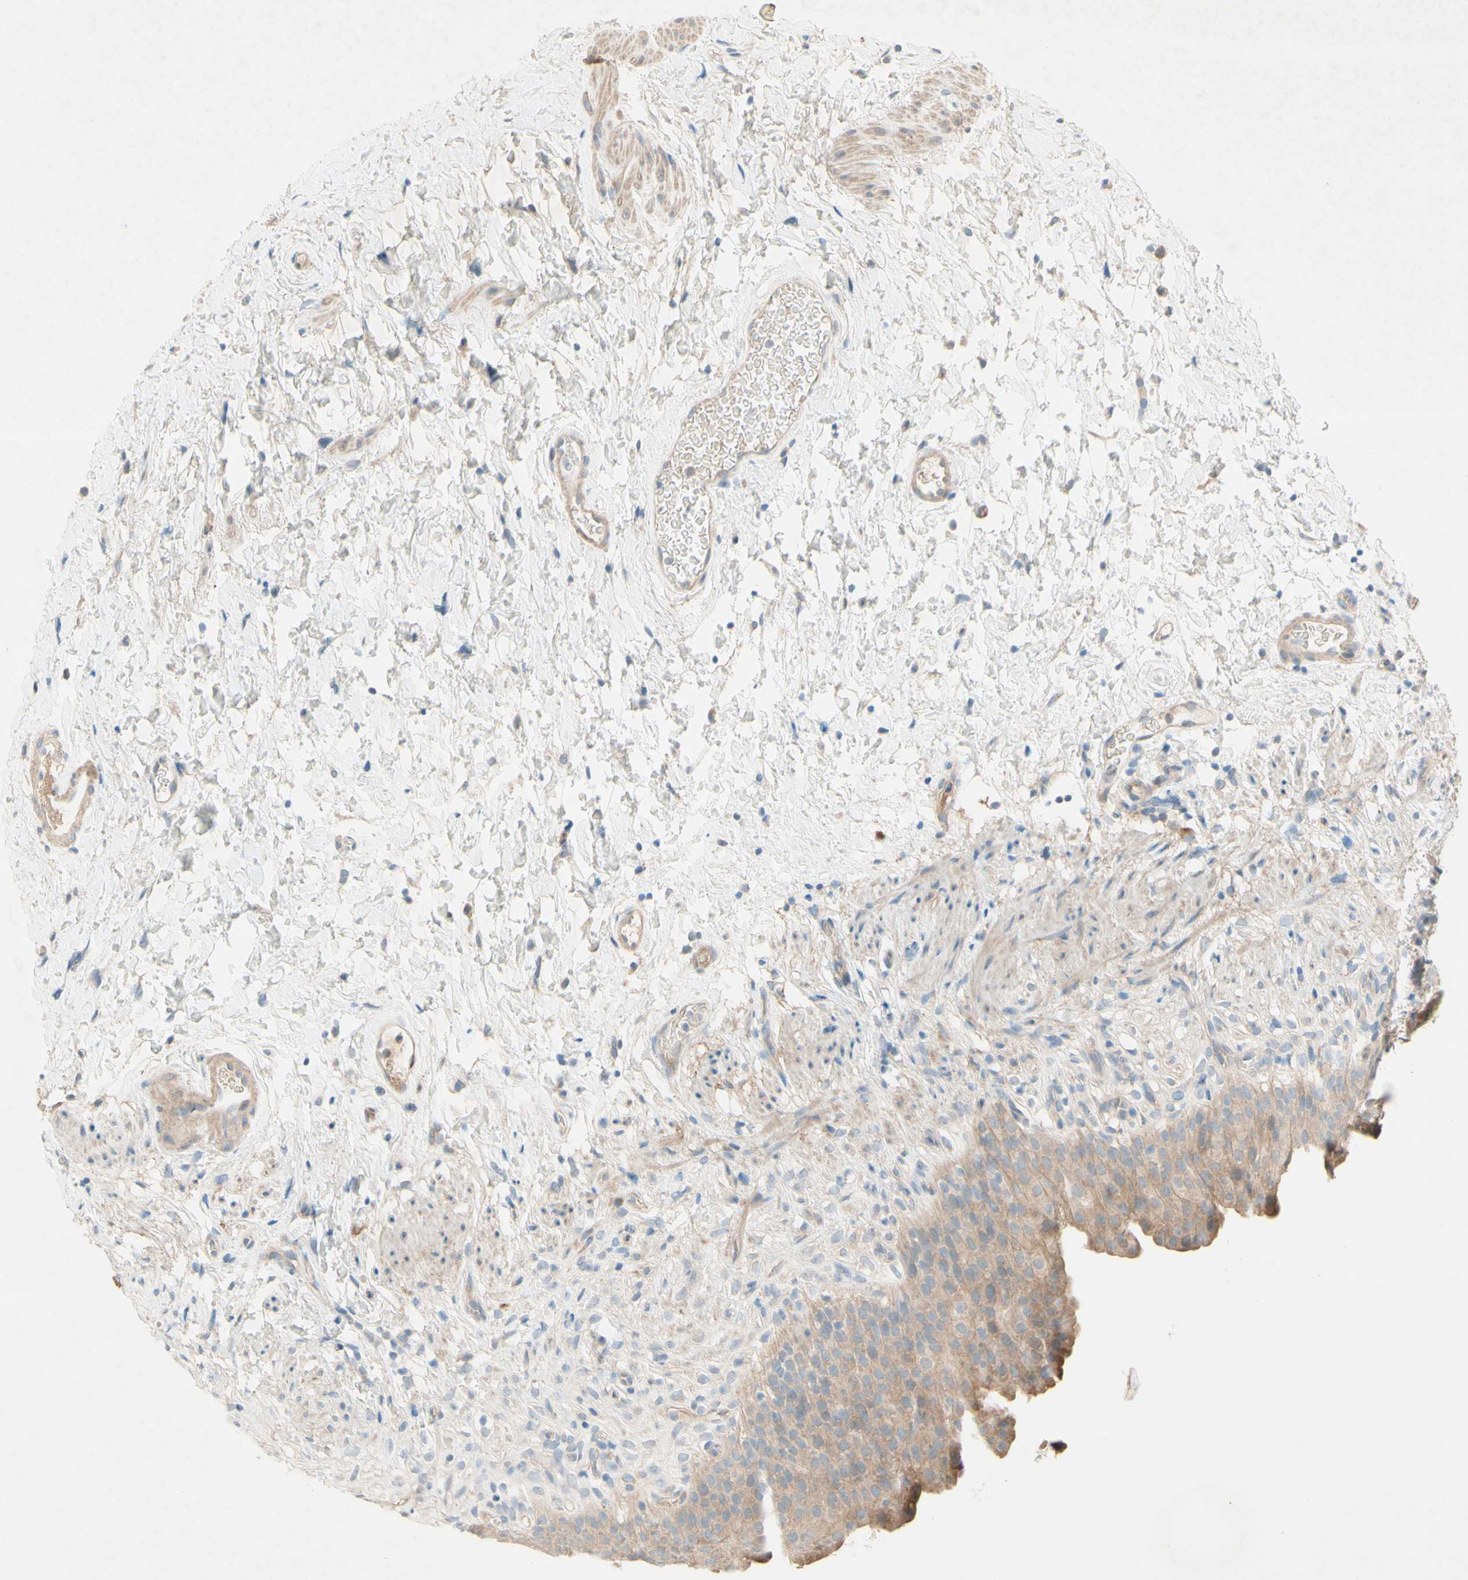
{"staining": {"intensity": "moderate", "quantity": ">75%", "location": "cytoplasmic/membranous"}, "tissue": "urinary bladder", "cell_type": "Urothelial cells", "image_type": "normal", "snomed": [{"axis": "morphology", "description": "Normal tissue, NOS"}, {"axis": "topography", "description": "Urinary bladder"}], "caption": "Immunohistochemistry (IHC) micrograph of benign urinary bladder: human urinary bladder stained using IHC displays medium levels of moderate protein expression localized specifically in the cytoplasmic/membranous of urothelial cells, appearing as a cytoplasmic/membranous brown color.", "gene": "IL2", "patient": {"sex": "female", "age": 79}}